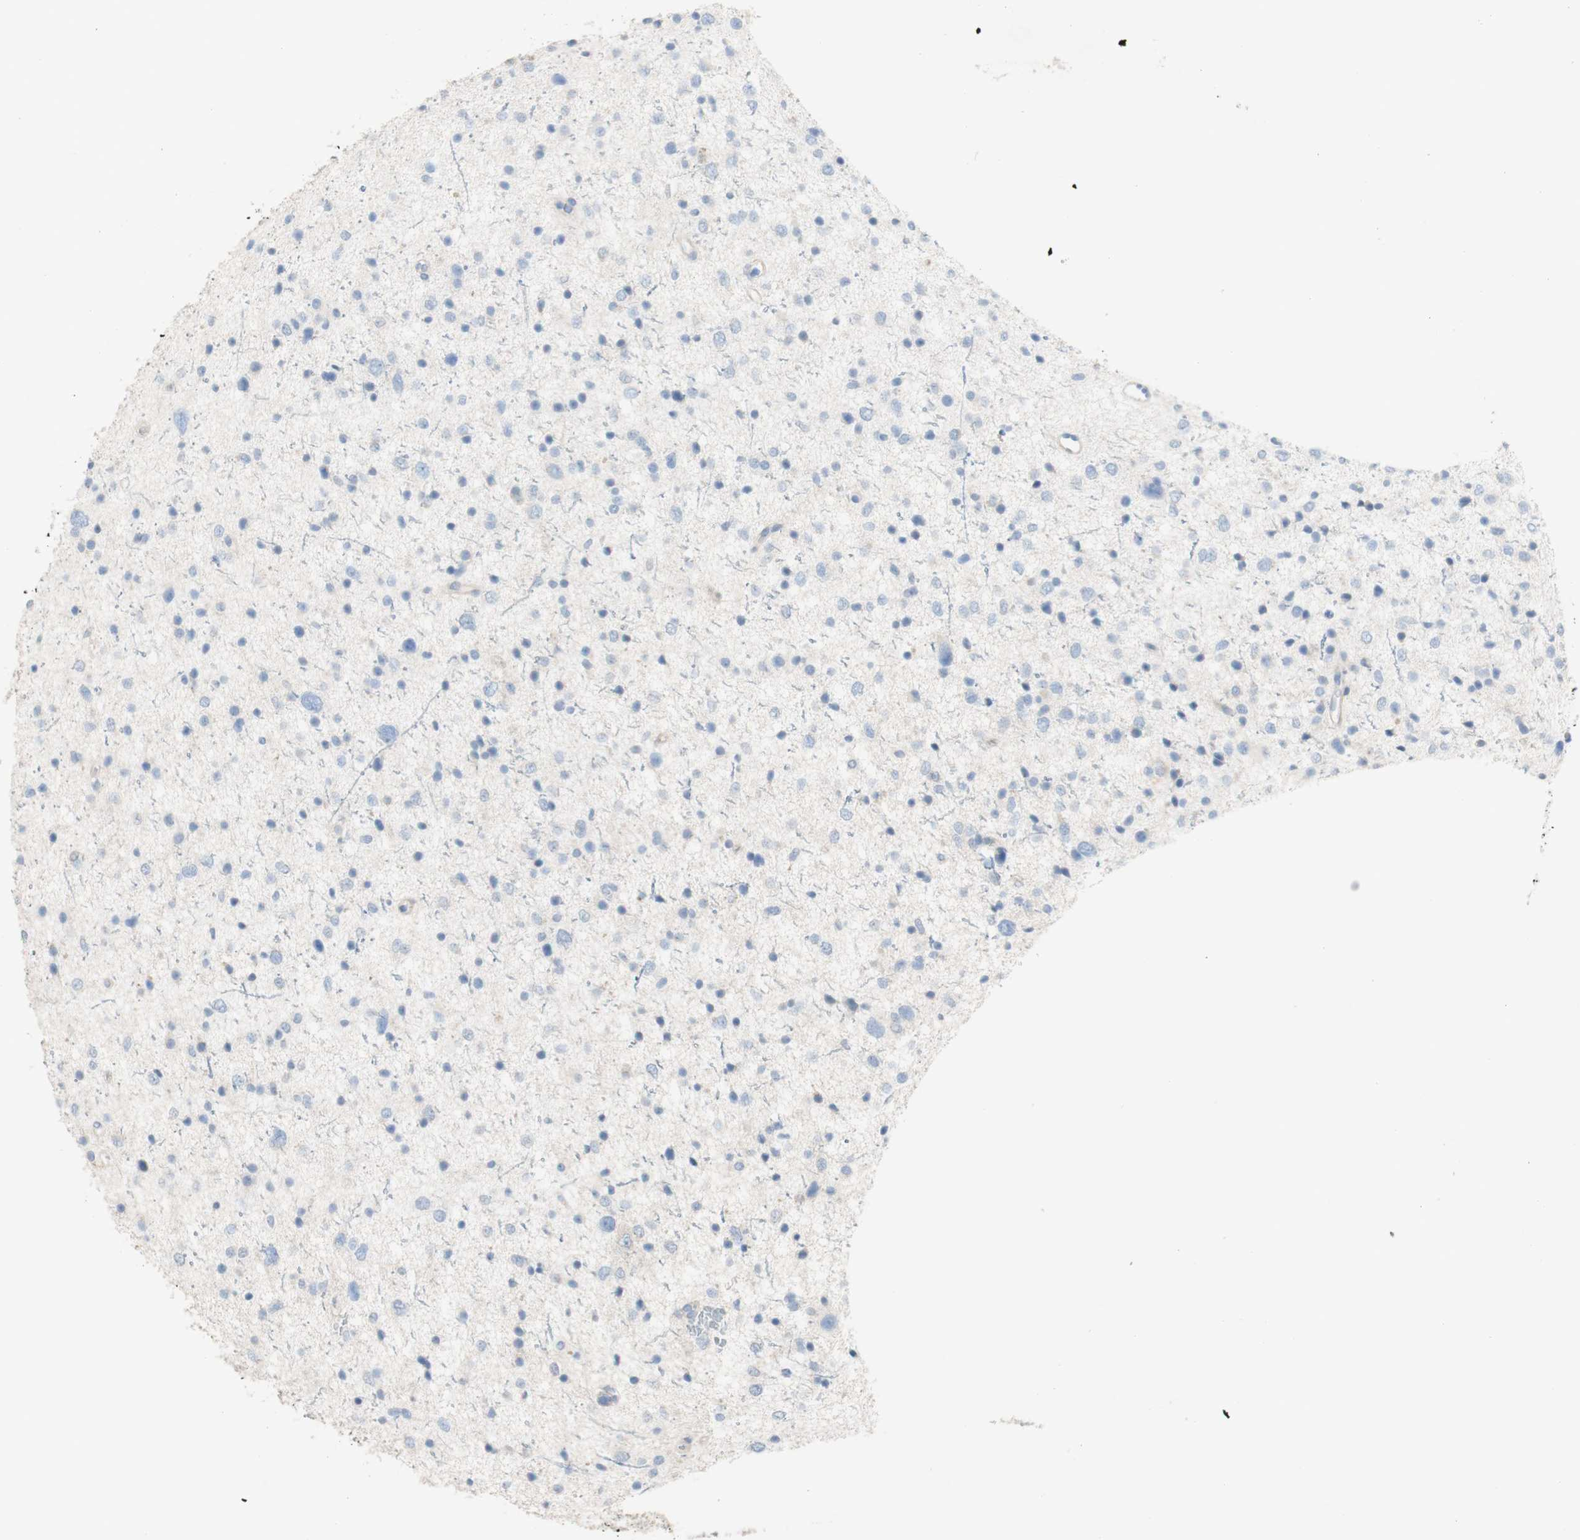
{"staining": {"intensity": "negative", "quantity": "none", "location": "none"}, "tissue": "glioma", "cell_type": "Tumor cells", "image_type": "cancer", "snomed": [{"axis": "morphology", "description": "Glioma, malignant, Low grade"}, {"axis": "topography", "description": "Brain"}], "caption": "Tumor cells are negative for brown protein staining in malignant low-grade glioma.", "gene": "MANEA", "patient": {"sex": "female", "age": 37}}